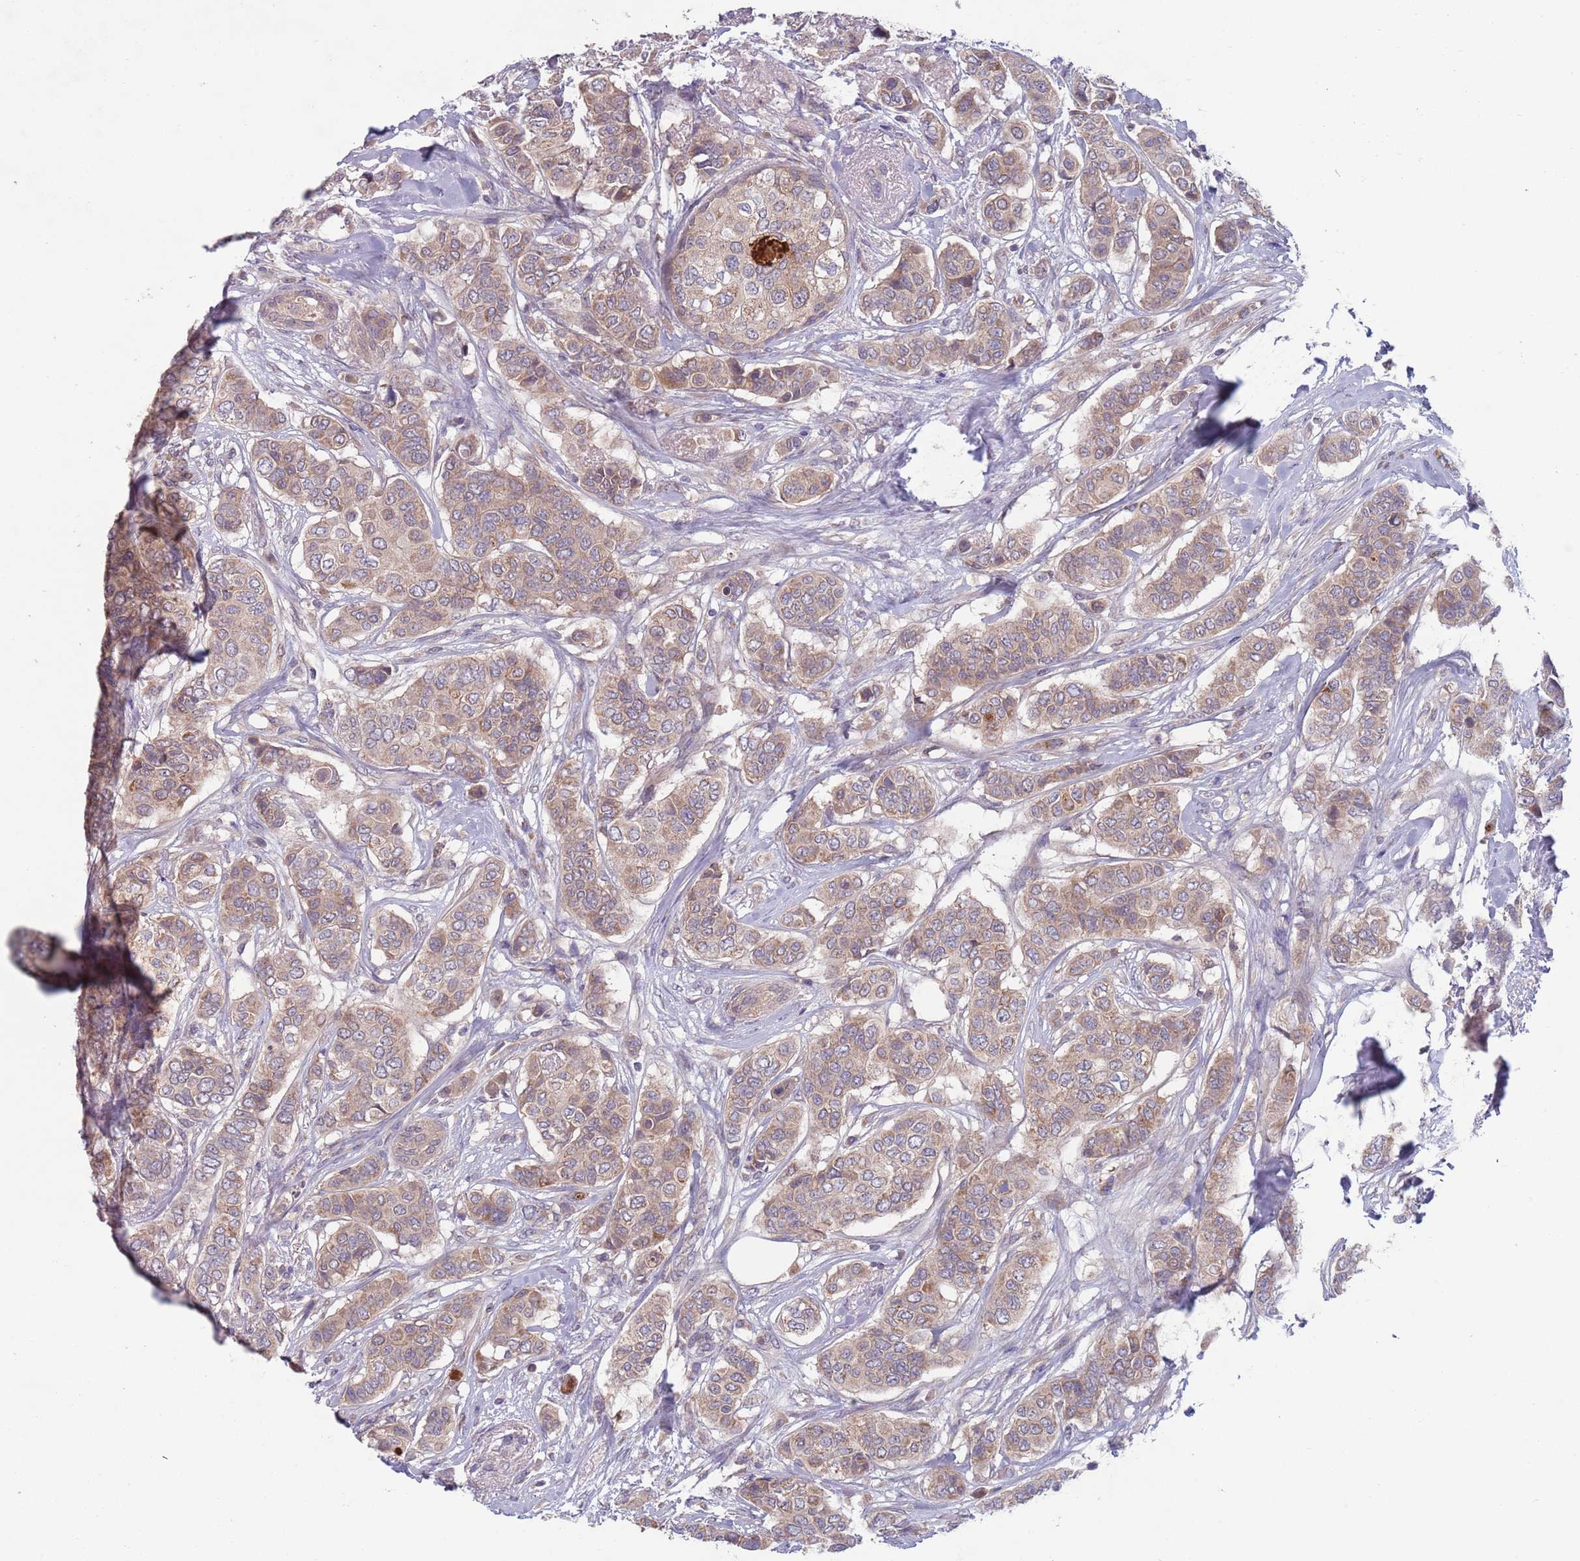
{"staining": {"intensity": "weak", "quantity": ">75%", "location": "cytoplasmic/membranous"}, "tissue": "breast cancer", "cell_type": "Tumor cells", "image_type": "cancer", "snomed": [{"axis": "morphology", "description": "Lobular carcinoma"}, {"axis": "topography", "description": "Breast"}], "caption": "Protein staining displays weak cytoplasmic/membranous staining in approximately >75% of tumor cells in breast cancer.", "gene": "TYW1", "patient": {"sex": "female", "age": 51}}